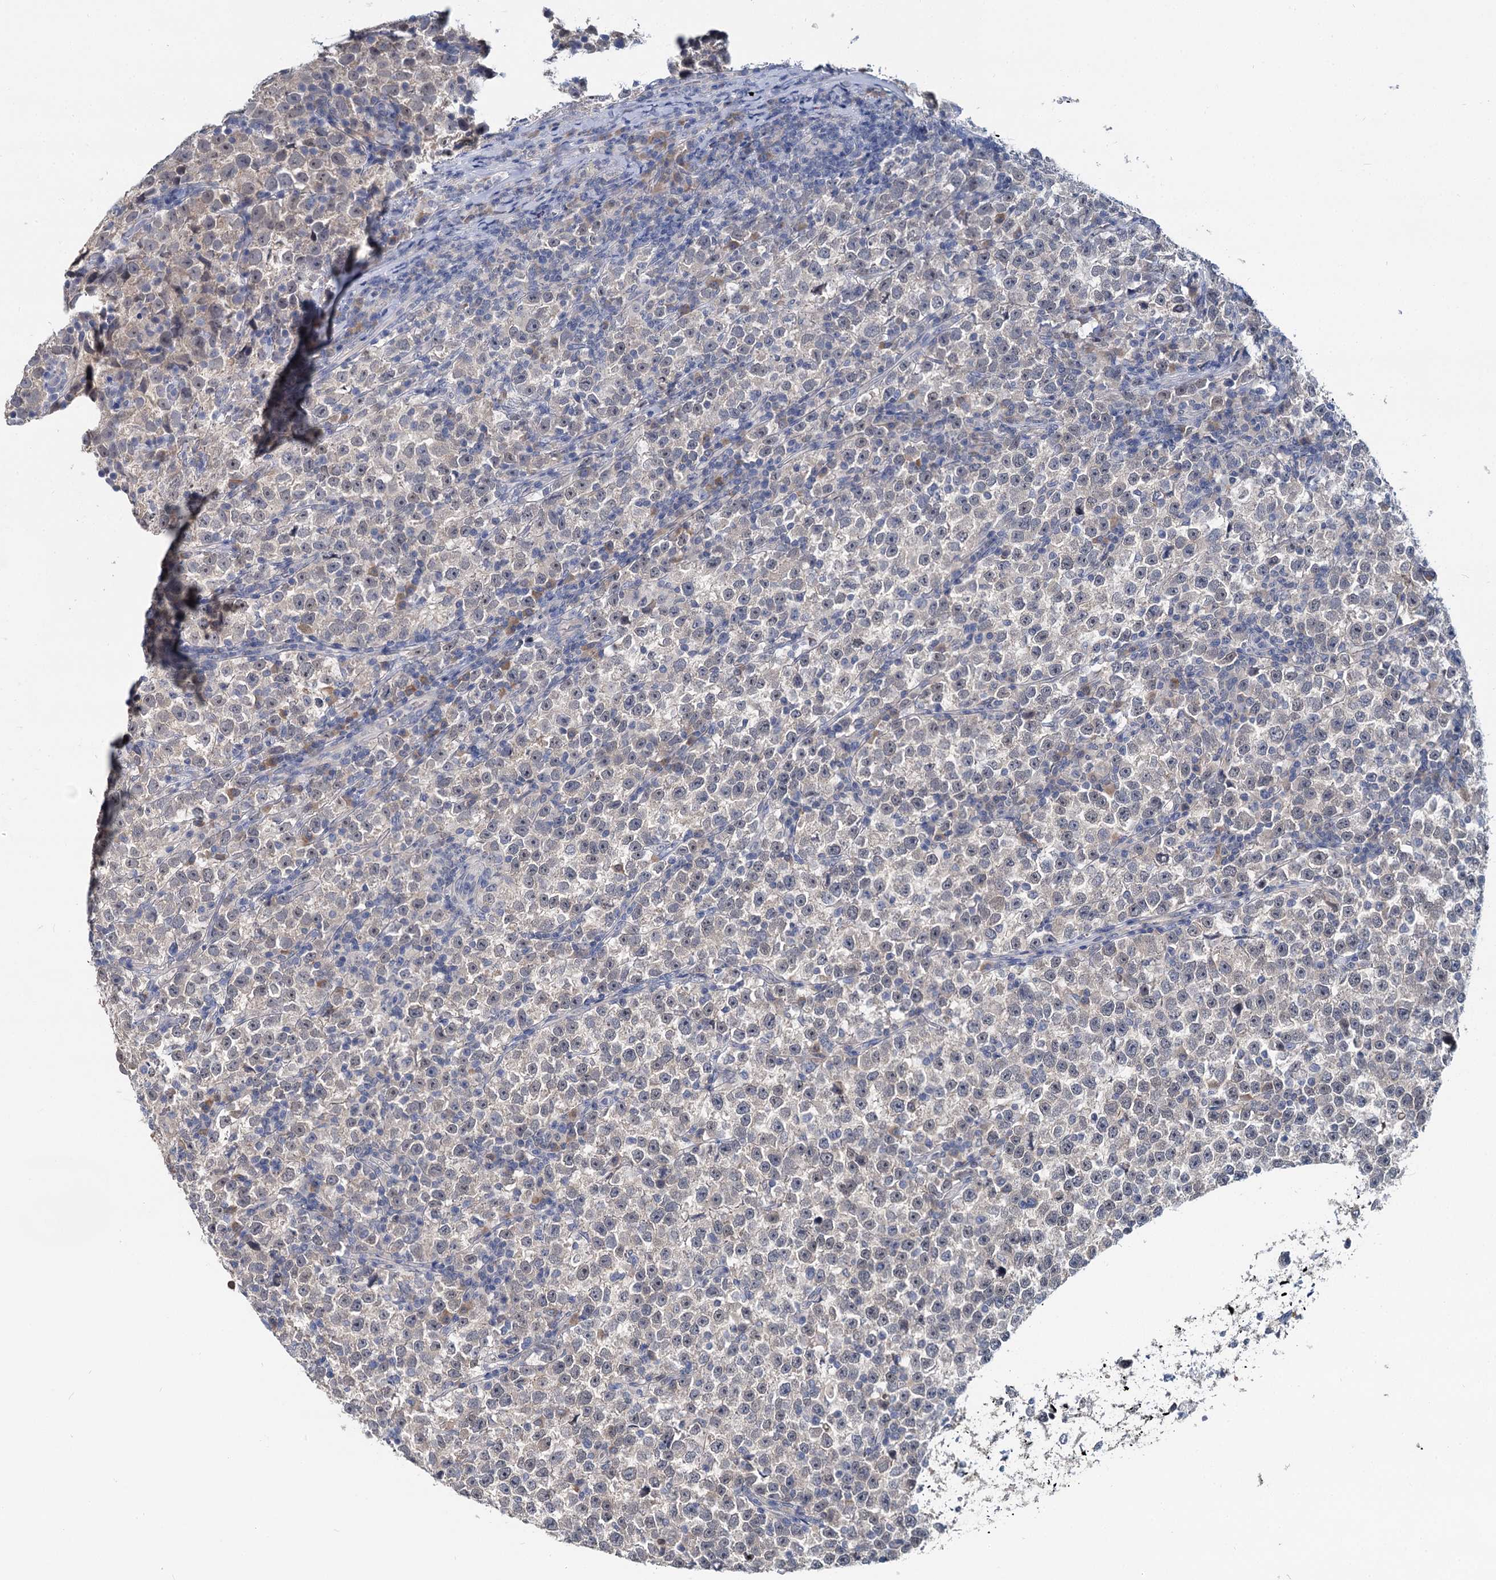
{"staining": {"intensity": "negative", "quantity": "none", "location": "none"}, "tissue": "testis cancer", "cell_type": "Tumor cells", "image_type": "cancer", "snomed": [{"axis": "morphology", "description": "Normal tissue, NOS"}, {"axis": "morphology", "description": "Seminoma, NOS"}, {"axis": "topography", "description": "Testis"}], "caption": "High magnification brightfield microscopy of testis cancer stained with DAB (3,3'-diaminobenzidine) (brown) and counterstained with hematoxylin (blue): tumor cells show no significant positivity.", "gene": "ANKRD42", "patient": {"sex": "male", "age": 43}}